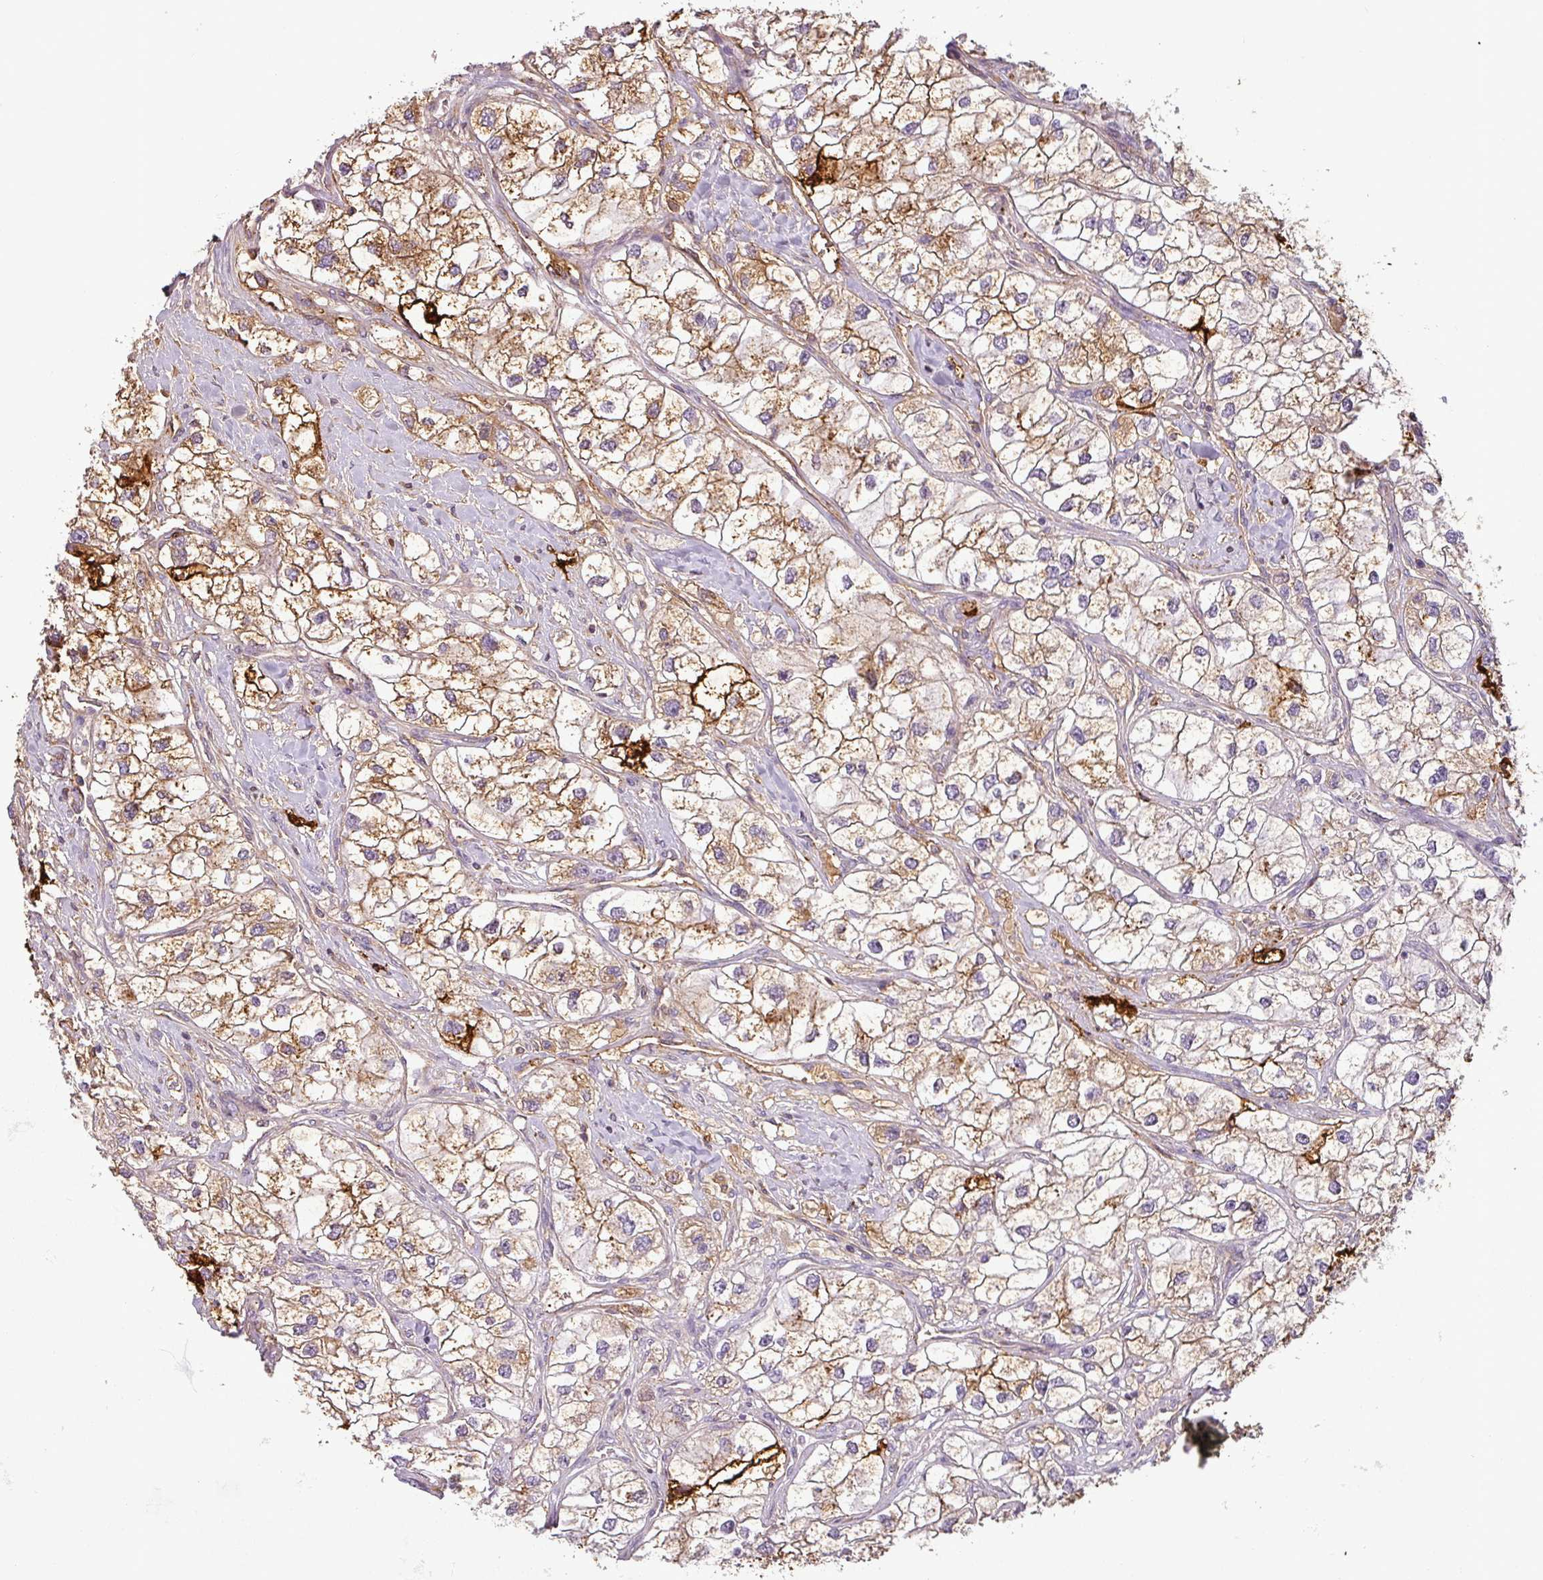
{"staining": {"intensity": "moderate", "quantity": ">75%", "location": "cytoplasmic/membranous"}, "tissue": "renal cancer", "cell_type": "Tumor cells", "image_type": "cancer", "snomed": [{"axis": "morphology", "description": "Adenocarcinoma, NOS"}, {"axis": "topography", "description": "Kidney"}], "caption": "This photomicrograph exhibits immunohistochemistry staining of renal cancer (adenocarcinoma), with medium moderate cytoplasmic/membranous staining in approximately >75% of tumor cells.", "gene": "APOC1", "patient": {"sex": "male", "age": 59}}